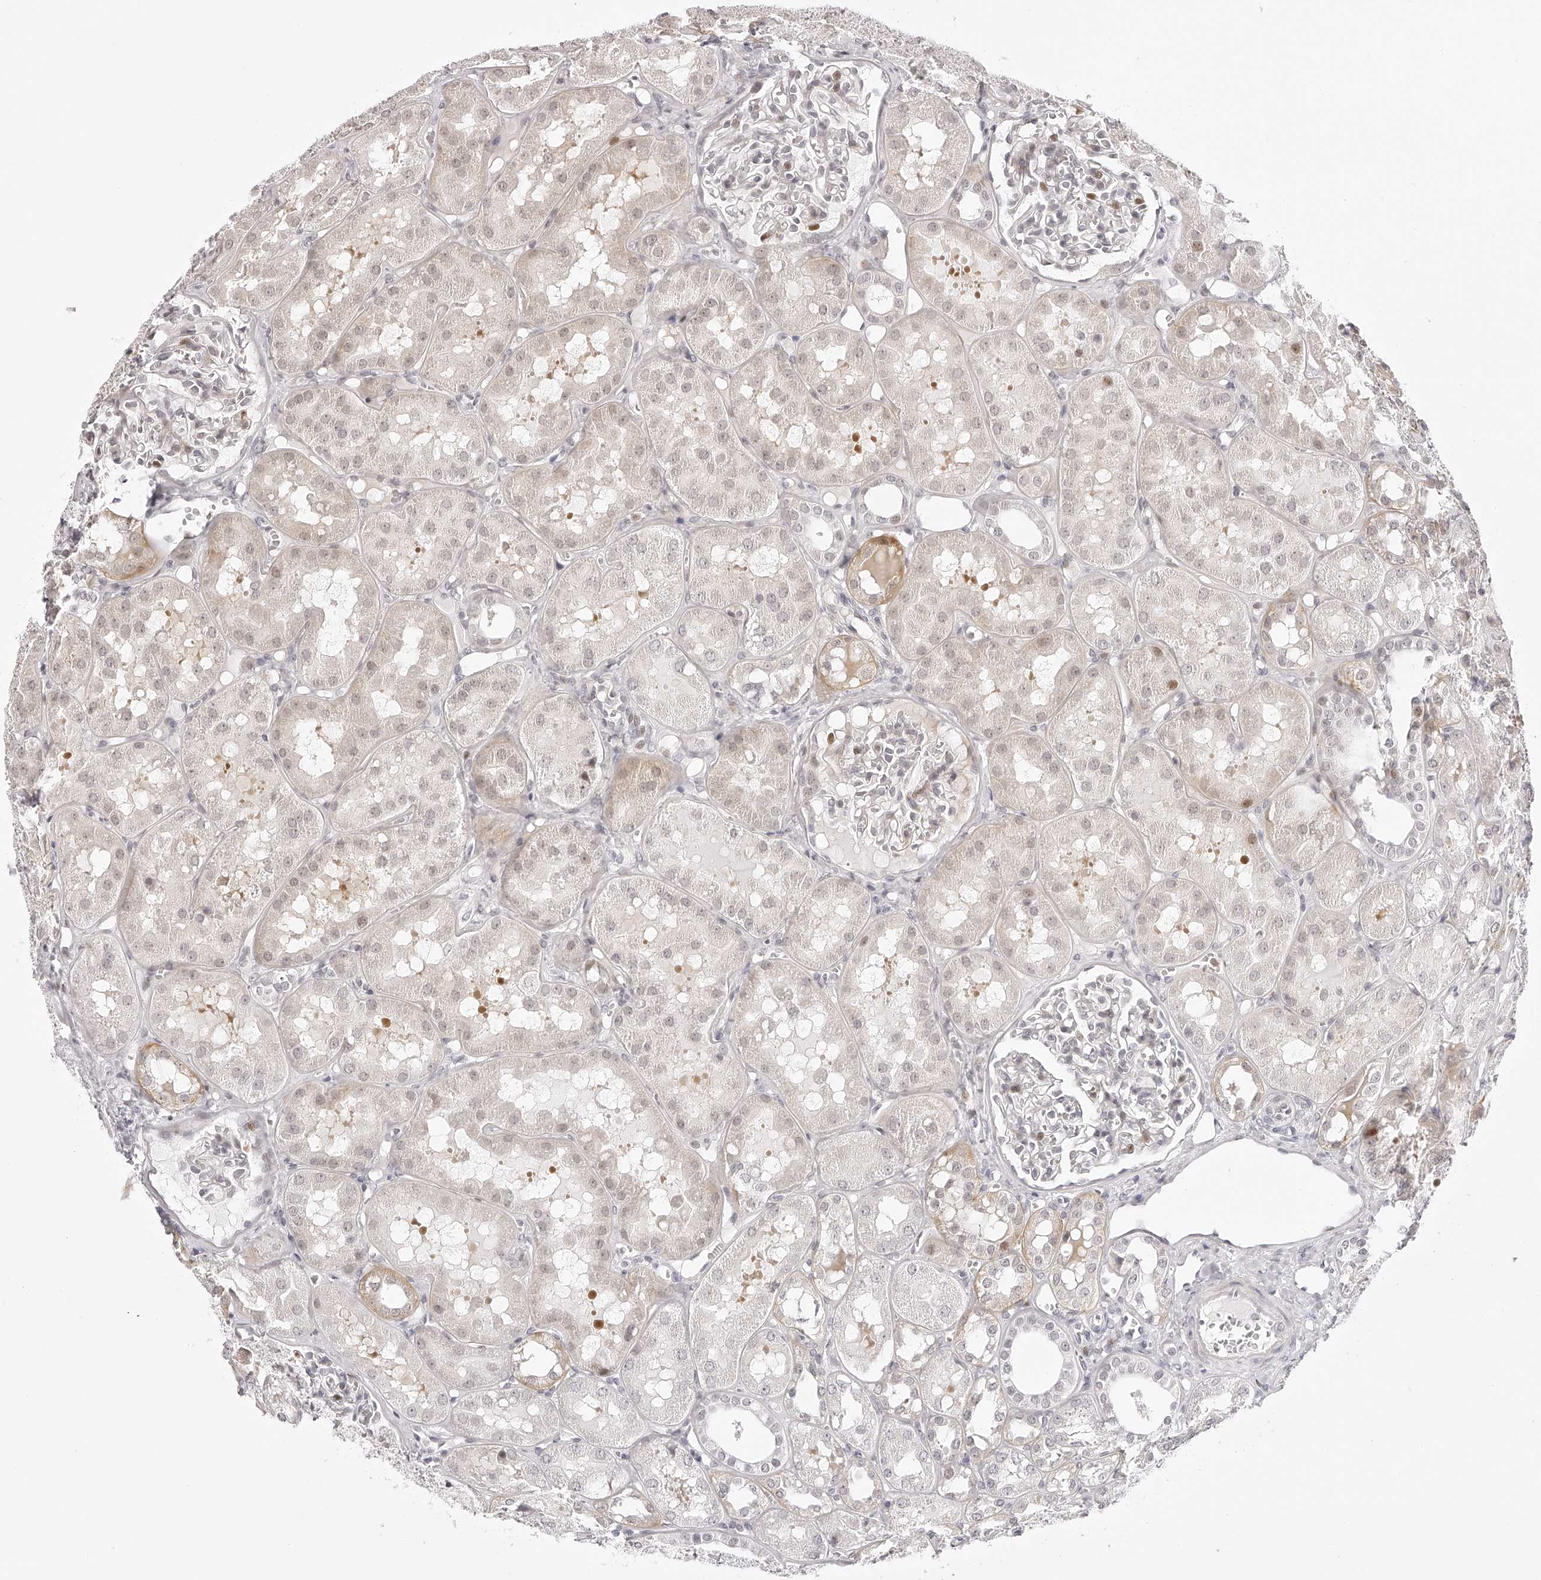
{"staining": {"intensity": "negative", "quantity": "none", "location": "none"}, "tissue": "kidney", "cell_type": "Cells in glomeruli", "image_type": "normal", "snomed": [{"axis": "morphology", "description": "Normal tissue, NOS"}, {"axis": "topography", "description": "Kidney"}], "caption": "The histopathology image demonstrates no significant positivity in cells in glomeruli of kidney. Brightfield microscopy of IHC stained with DAB (3,3'-diaminobenzidine) (brown) and hematoxylin (blue), captured at high magnification.", "gene": "PLEKHG1", "patient": {"sex": "male", "age": 16}}